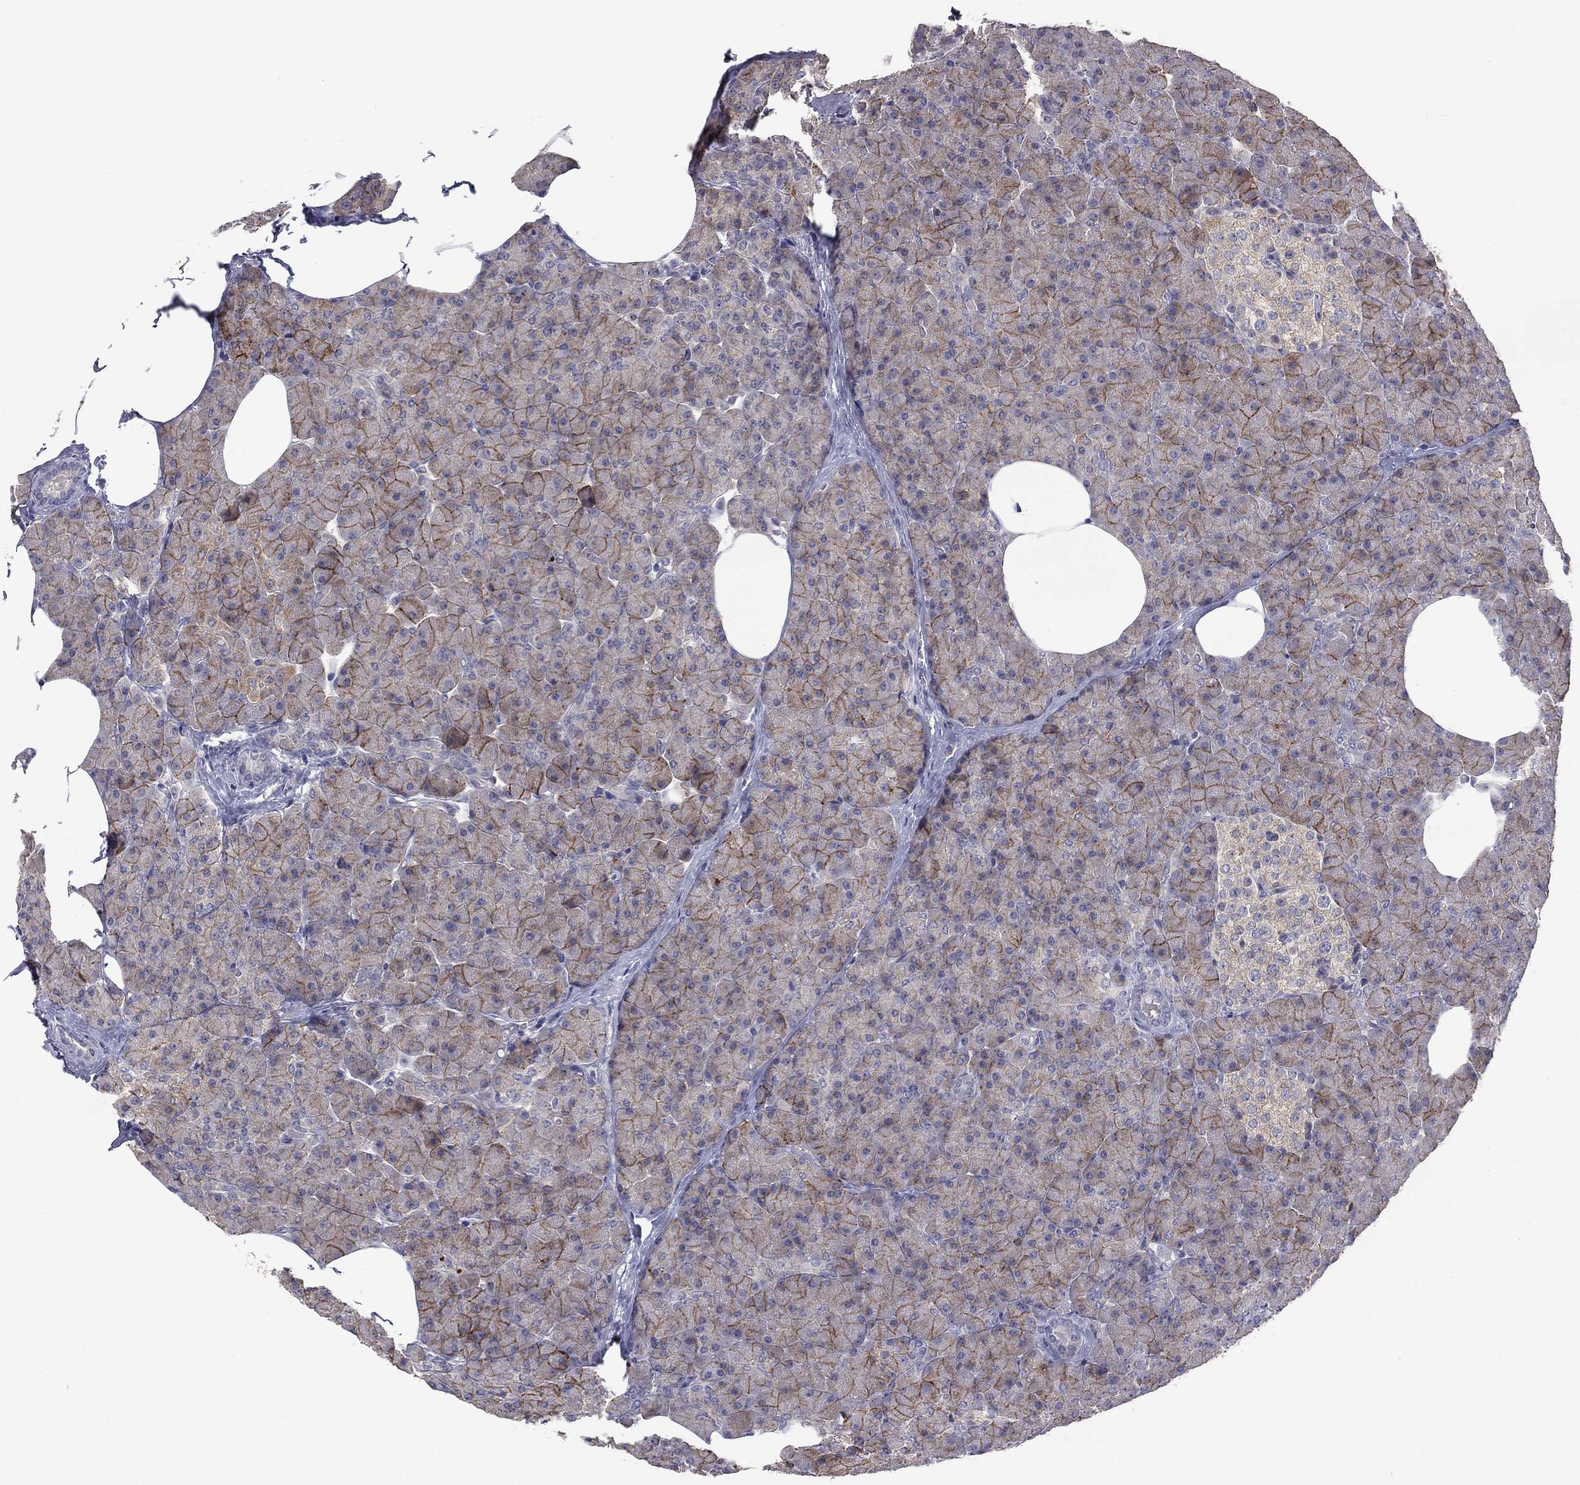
{"staining": {"intensity": "strong", "quantity": "25%-75%", "location": "cytoplasmic/membranous"}, "tissue": "pancreas", "cell_type": "Exocrine glandular cells", "image_type": "normal", "snomed": [{"axis": "morphology", "description": "Normal tissue, NOS"}, {"axis": "topography", "description": "Pancreas"}], "caption": "Immunohistochemistry (DAB (3,3'-diaminobenzidine)) staining of benign pancreas demonstrates strong cytoplasmic/membranous protein expression in approximately 25%-75% of exocrine glandular cells. (IHC, brightfield microscopy, high magnification).", "gene": "SLC39A14", "patient": {"sex": "female", "age": 45}}